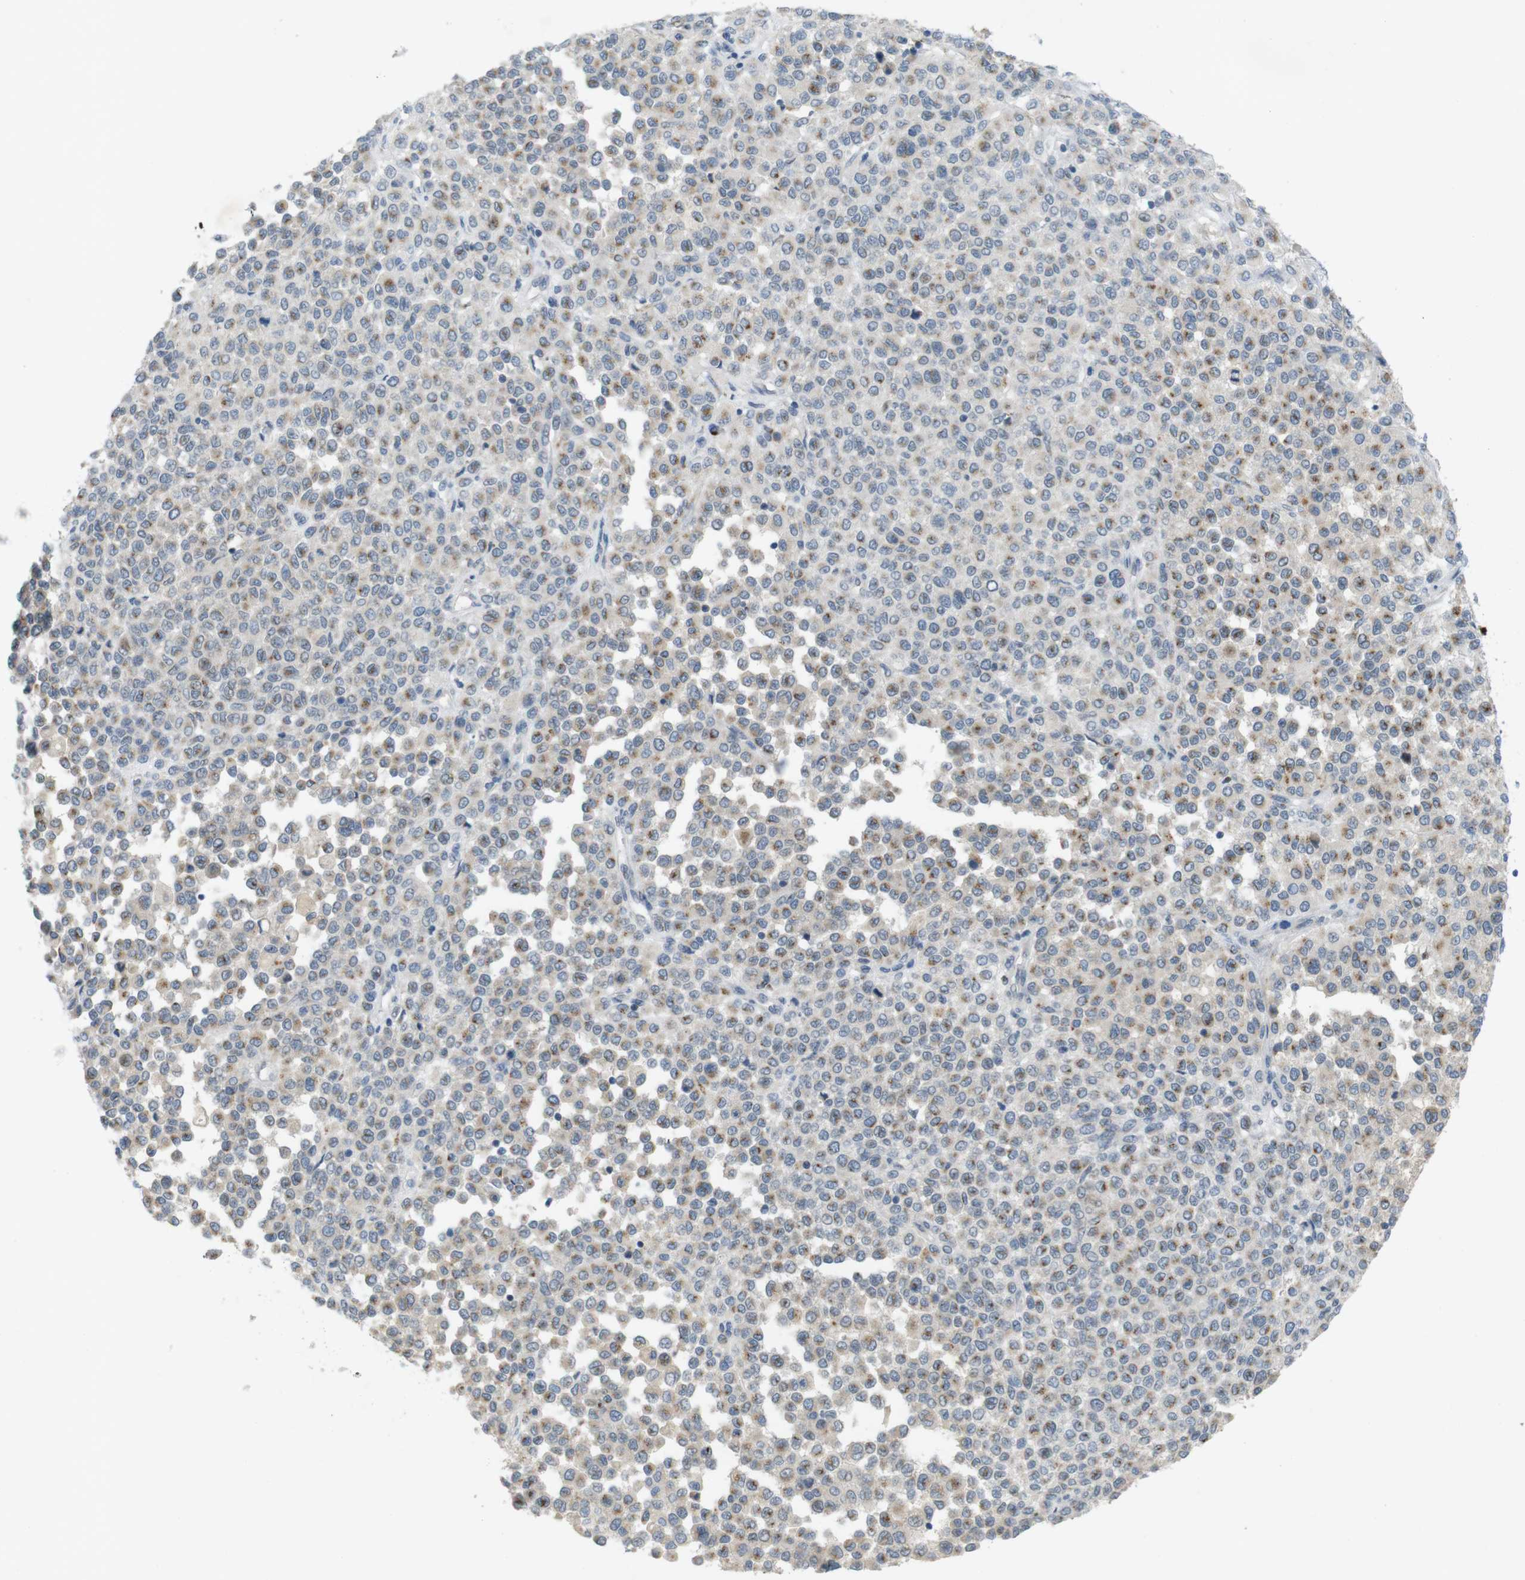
{"staining": {"intensity": "weak", "quantity": "25%-75%", "location": "cytoplasmic/membranous"}, "tissue": "melanoma", "cell_type": "Tumor cells", "image_type": "cancer", "snomed": [{"axis": "morphology", "description": "Malignant melanoma, Metastatic site"}, {"axis": "topography", "description": "Pancreas"}], "caption": "A photomicrograph of human malignant melanoma (metastatic site) stained for a protein demonstrates weak cytoplasmic/membranous brown staining in tumor cells.", "gene": "YIPF3", "patient": {"sex": "female", "age": 30}}